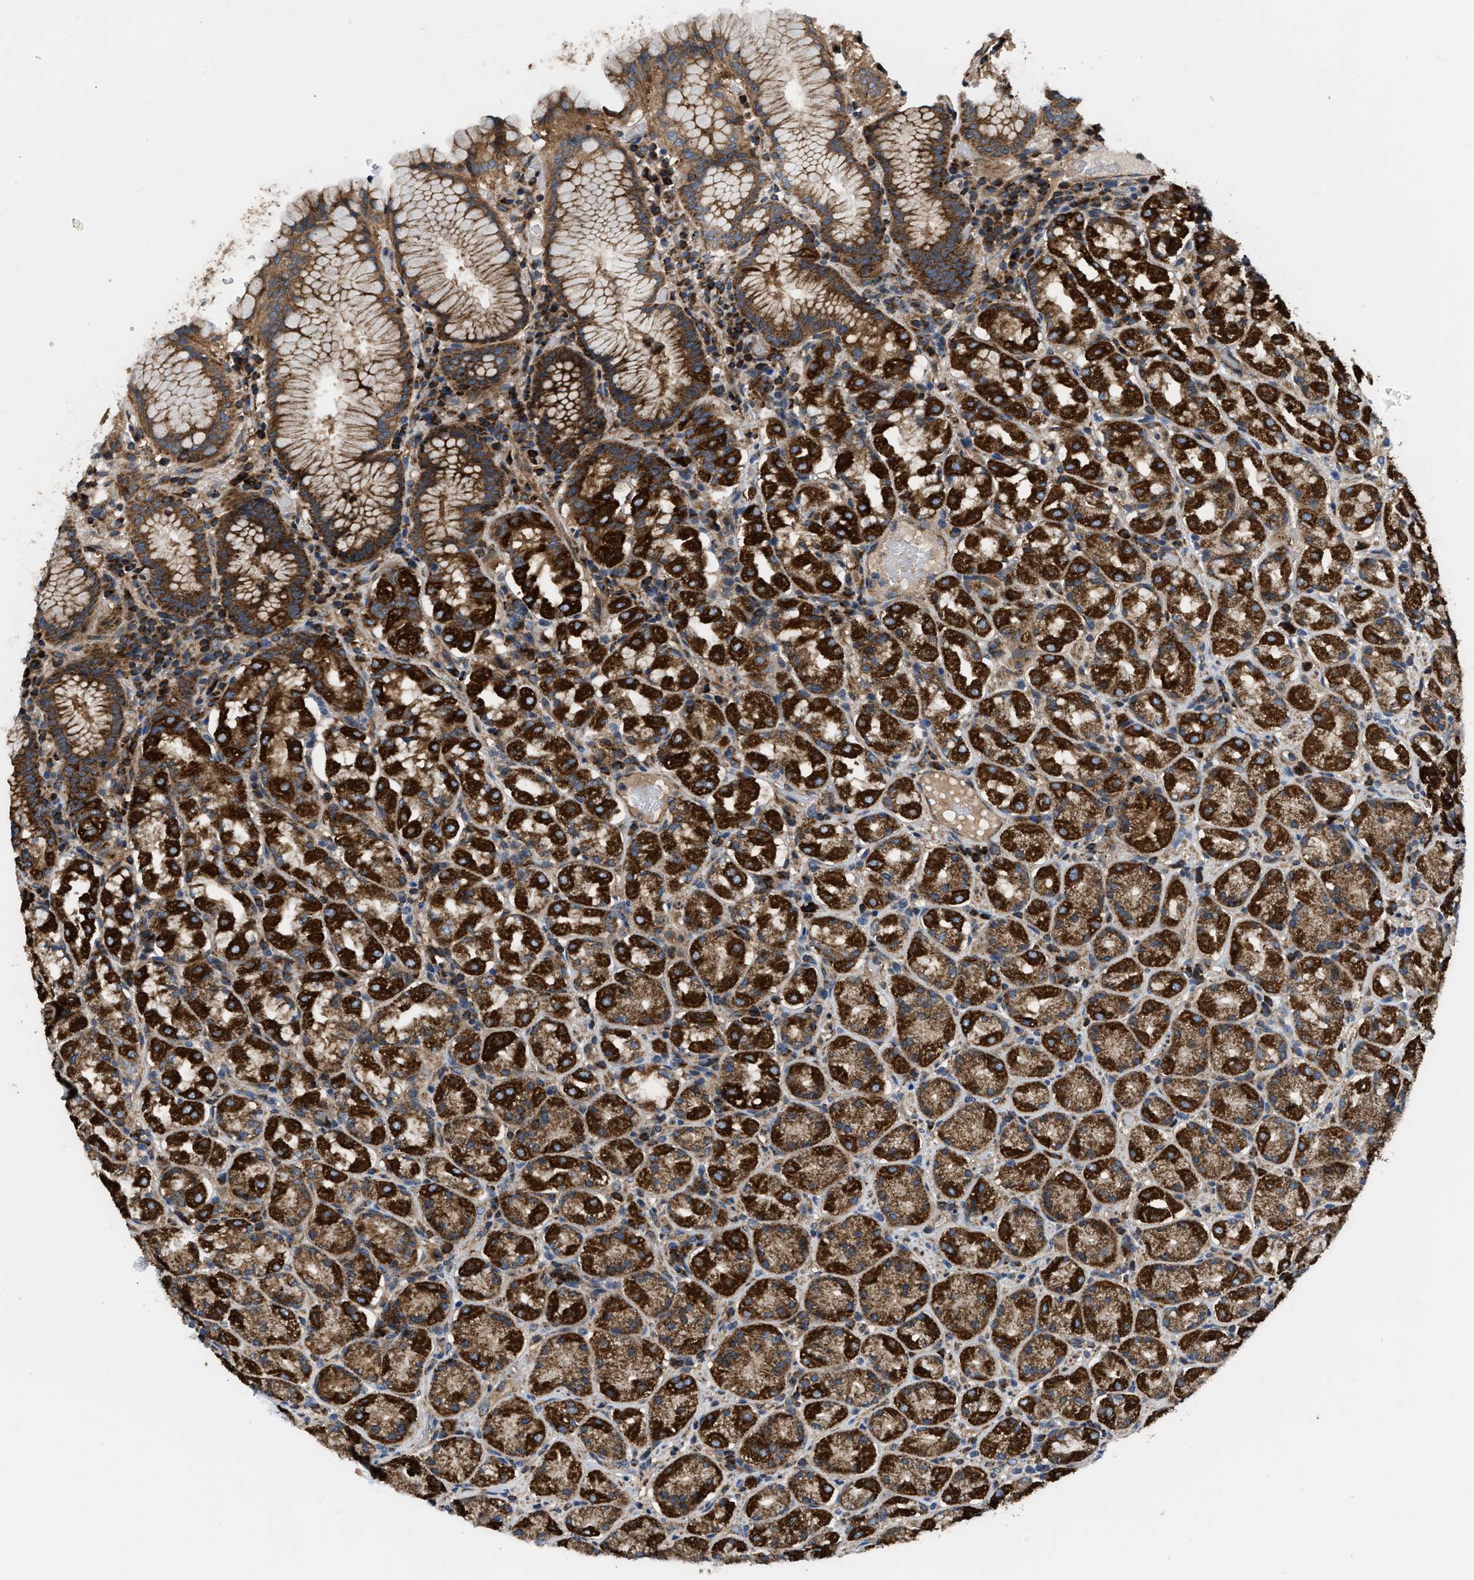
{"staining": {"intensity": "strong", "quantity": ">75%", "location": "cytoplasmic/membranous"}, "tissue": "stomach", "cell_type": "Glandular cells", "image_type": "normal", "snomed": [{"axis": "morphology", "description": "Normal tissue, NOS"}, {"axis": "topography", "description": "Stomach"}, {"axis": "topography", "description": "Stomach, lower"}], "caption": "Immunohistochemistry (DAB) staining of benign human stomach displays strong cytoplasmic/membranous protein positivity in about >75% of glandular cells.", "gene": "OPTN", "patient": {"sex": "female", "age": 56}}